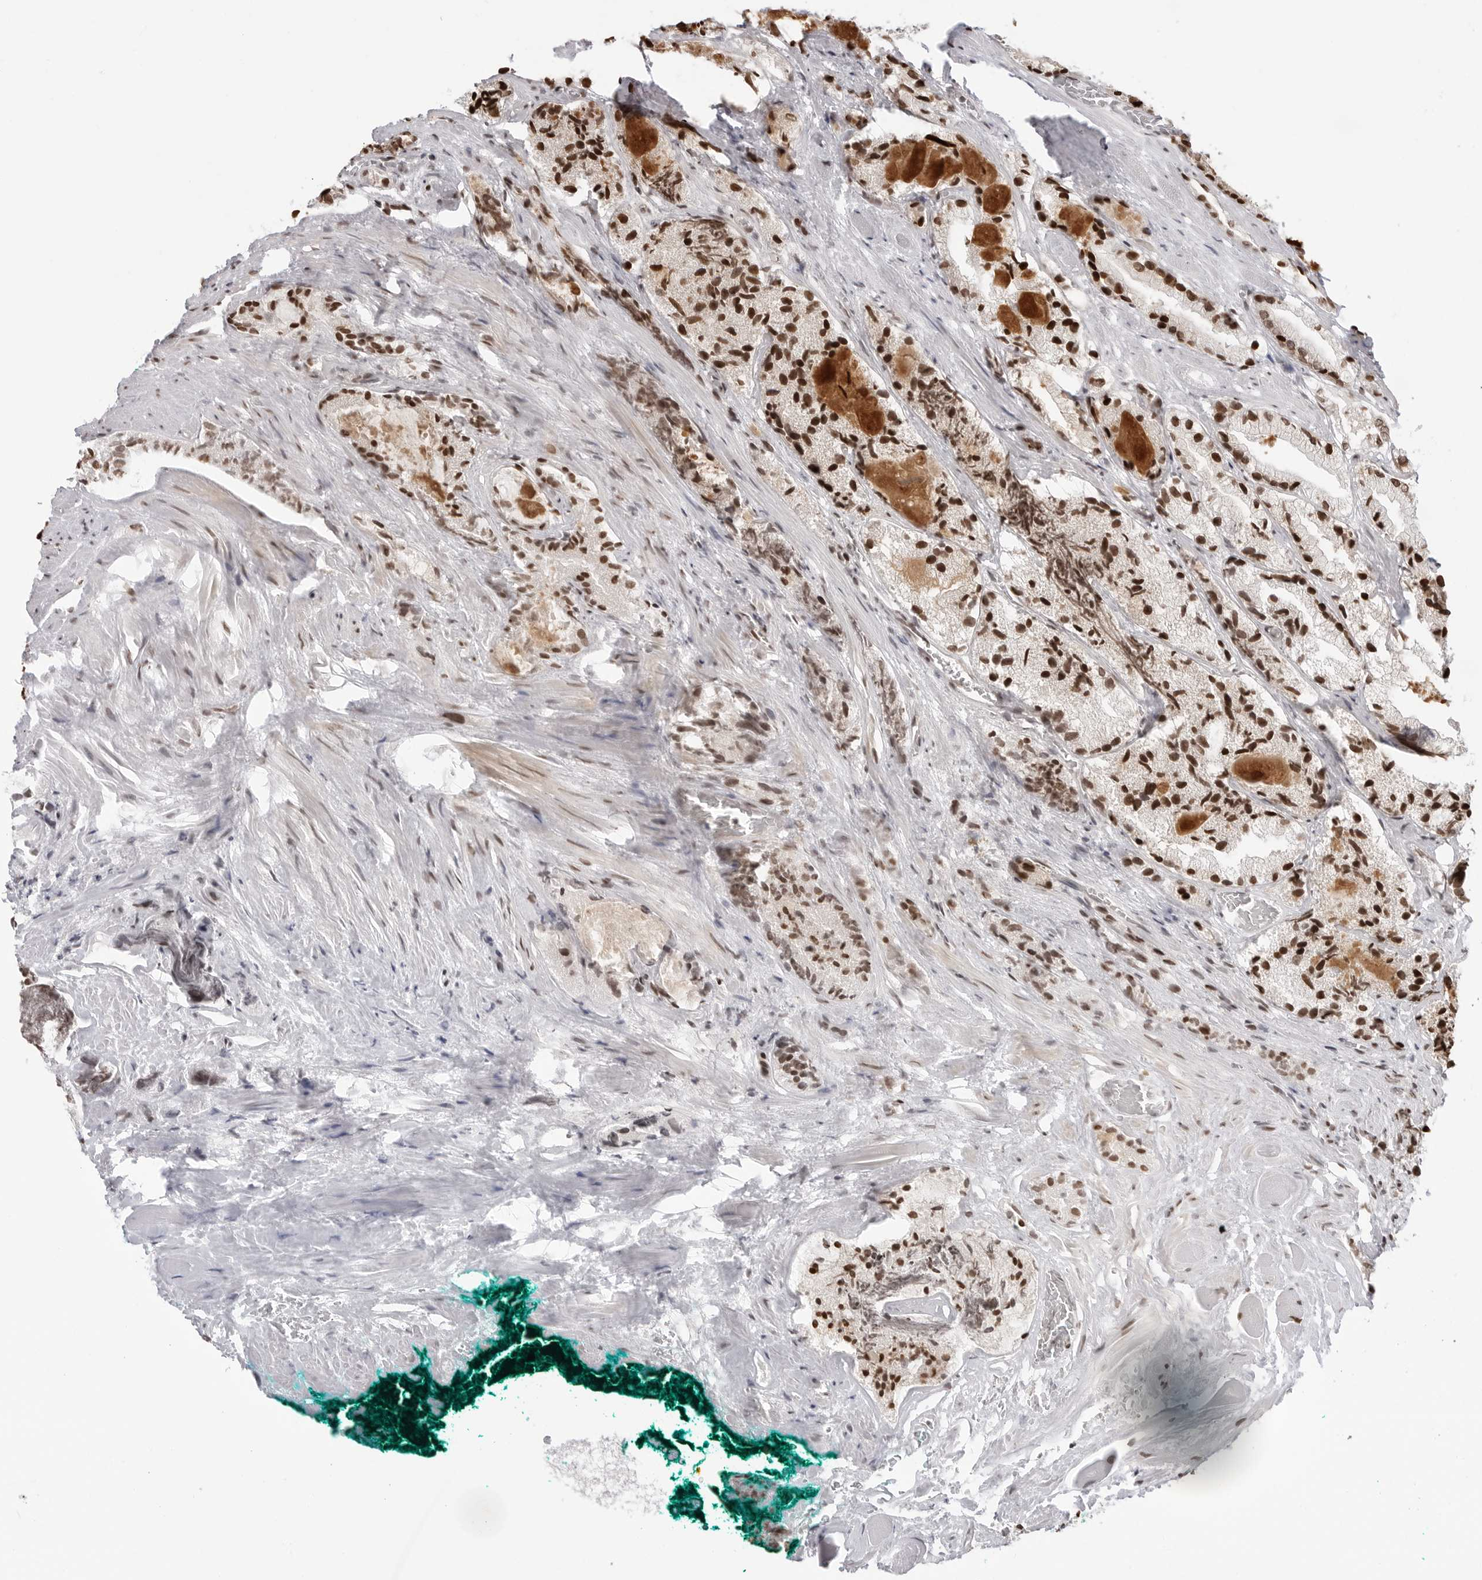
{"staining": {"intensity": "strong", "quantity": ">75%", "location": "nuclear"}, "tissue": "prostate cancer", "cell_type": "Tumor cells", "image_type": "cancer", "snomed": [{"axis": "morphology", "description": "Adenocarcinoma, Low grade"}, {"axis": "topography", "description": "Prostate"}], "caption": "There is high levels of strong nuclear expression in tumor cells of prostate cancer, as demonstrated by immunohistochemical staining (brown color).", "gene": "C8orf33", "patient": {"sex": "male", "age": 62}}